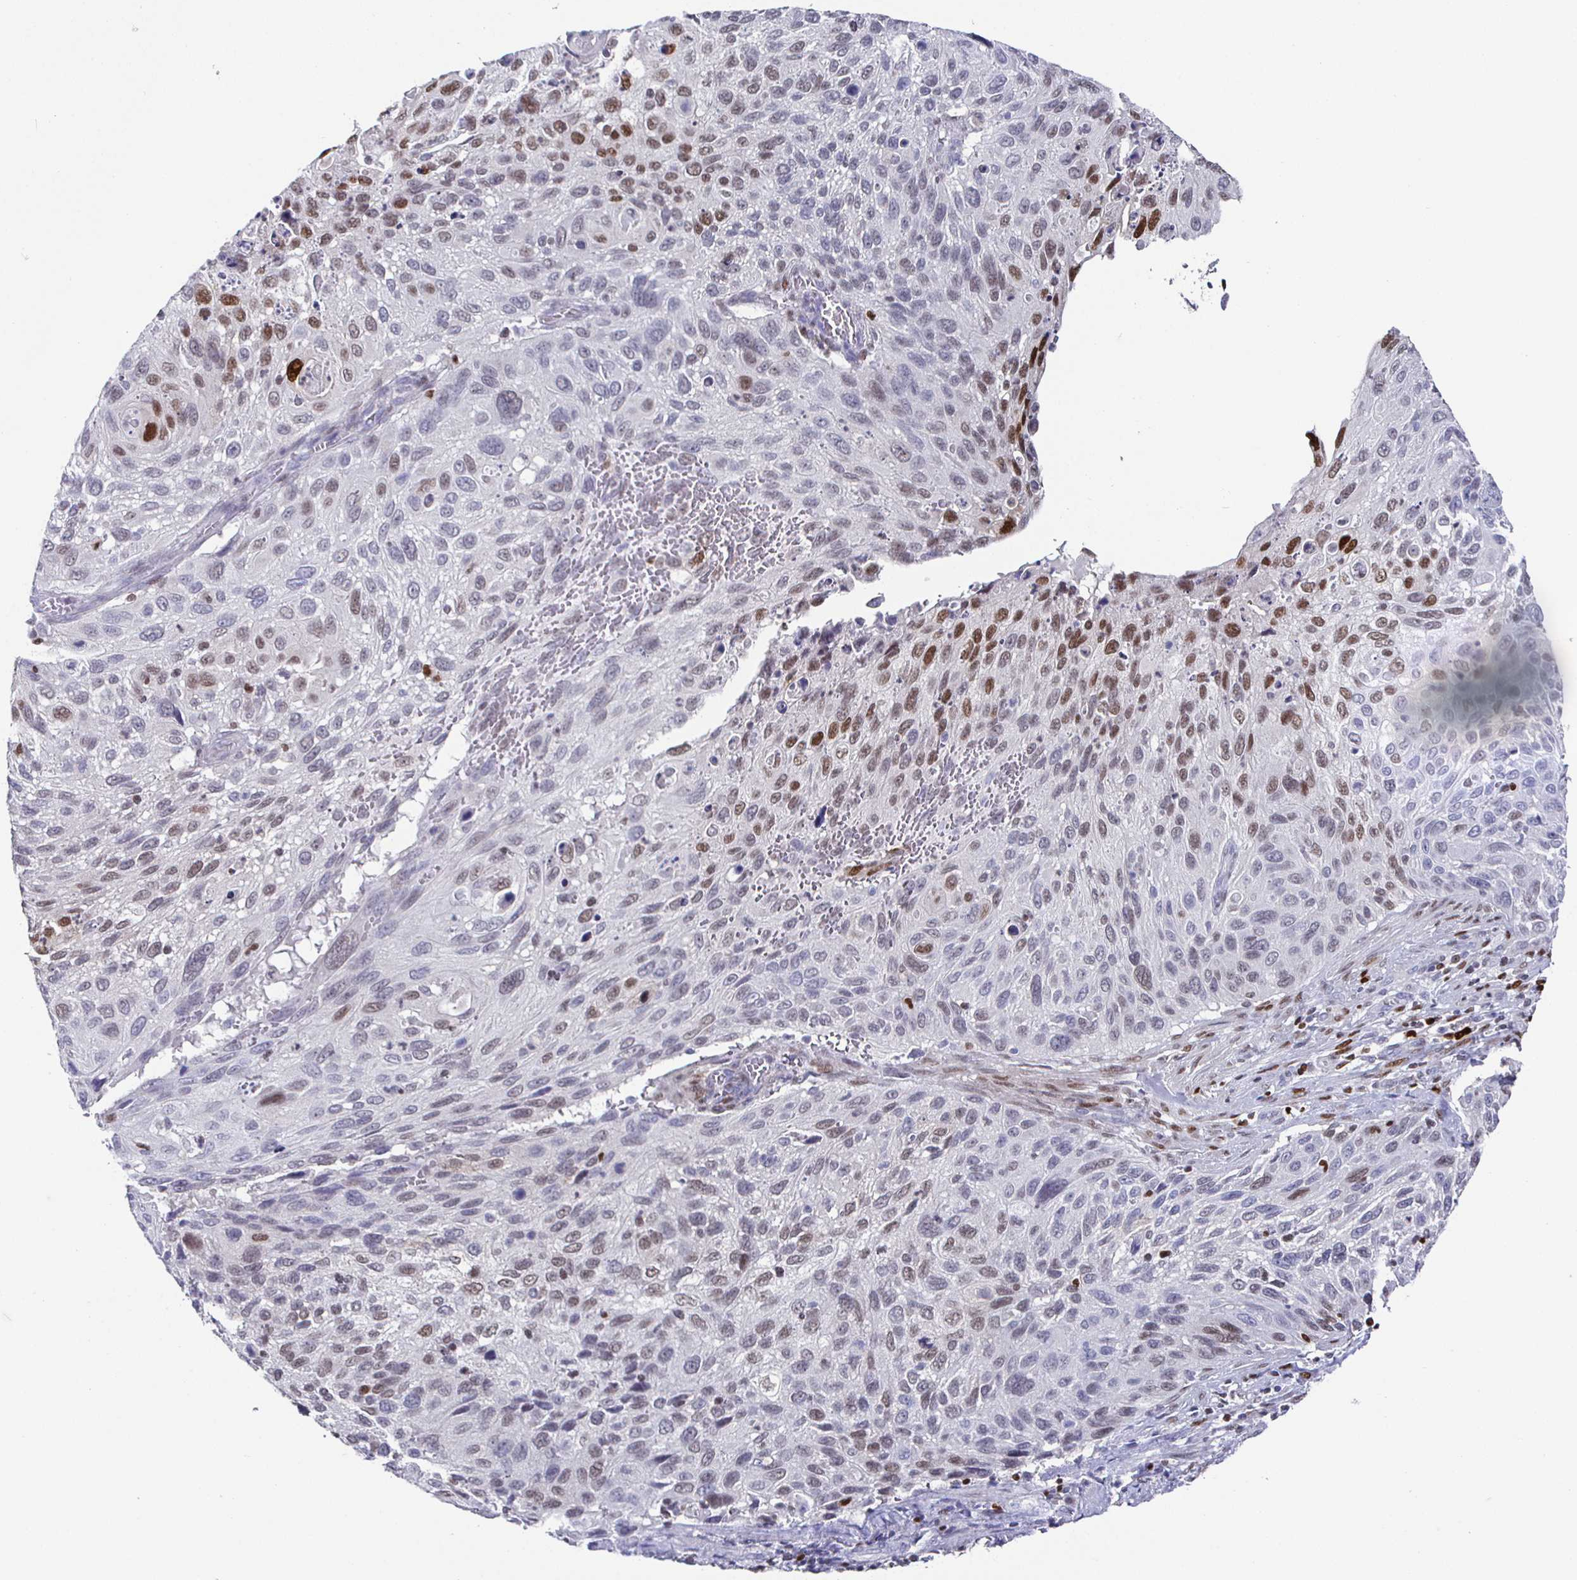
{"staining": {"intensity": "moderate", "quantity": "<25%", "location": "nuclear"}, "tissue": "cervical cancer", "cell_type": "Tumor cells", "image_type": "cancer", "snomed": [{"axis": "morphology", "description": "Squamous cell carcinoma, NOS"}, {"axis": "topography", "description": "Cervix"}], "caption": "IHC photomicrograph of cervical cancer stained for a protein (brown), which displays low levels of moderate nuclear expression in about <25% of tumor cells.", "gene": "RUNX2", "patient": {"sex": "female", "age": 70}}